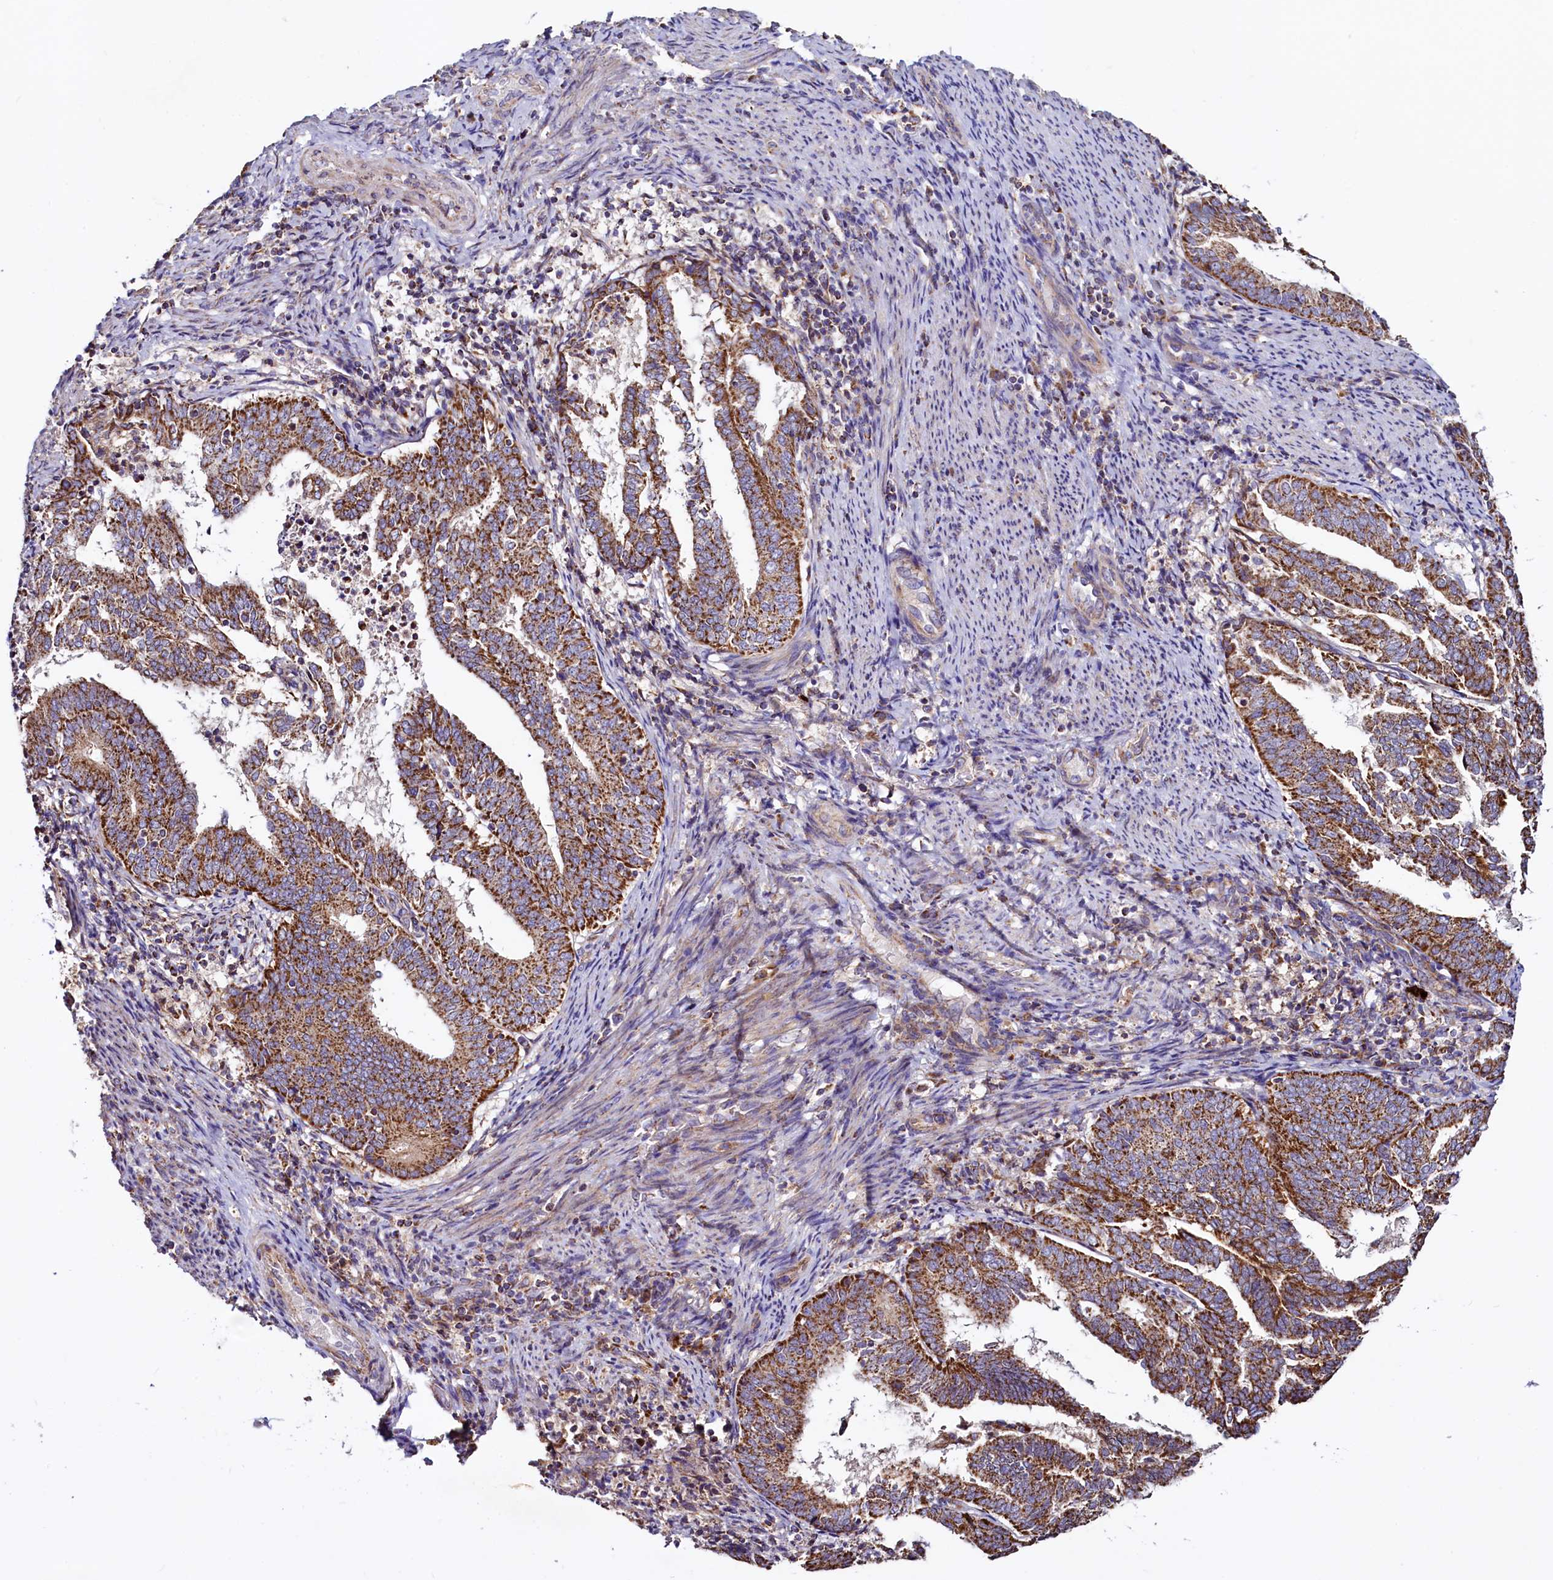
{"staining": {"intensity": "strong", "quantity": ">75%", "location": "cytoplasmic/membranous"}, "tissue": "endometrial cancer", "cell_type": "Tumor cells", "image_type": "cancer", "snomed": [{"axis": "morphology", "description": "Adenocarcinoma, NOS"}, {"axis": "topography", "description": "Endometrium"}], "caption": "Brown immunohistochemical staining in human endometrial cancer (adenocarcinoma) demonstrates strong cytoplasmic/membranous staining in approximately >75% of tumor cells.", "gene": "STARD5", "patient": {"sex": "female", "age": 80}}